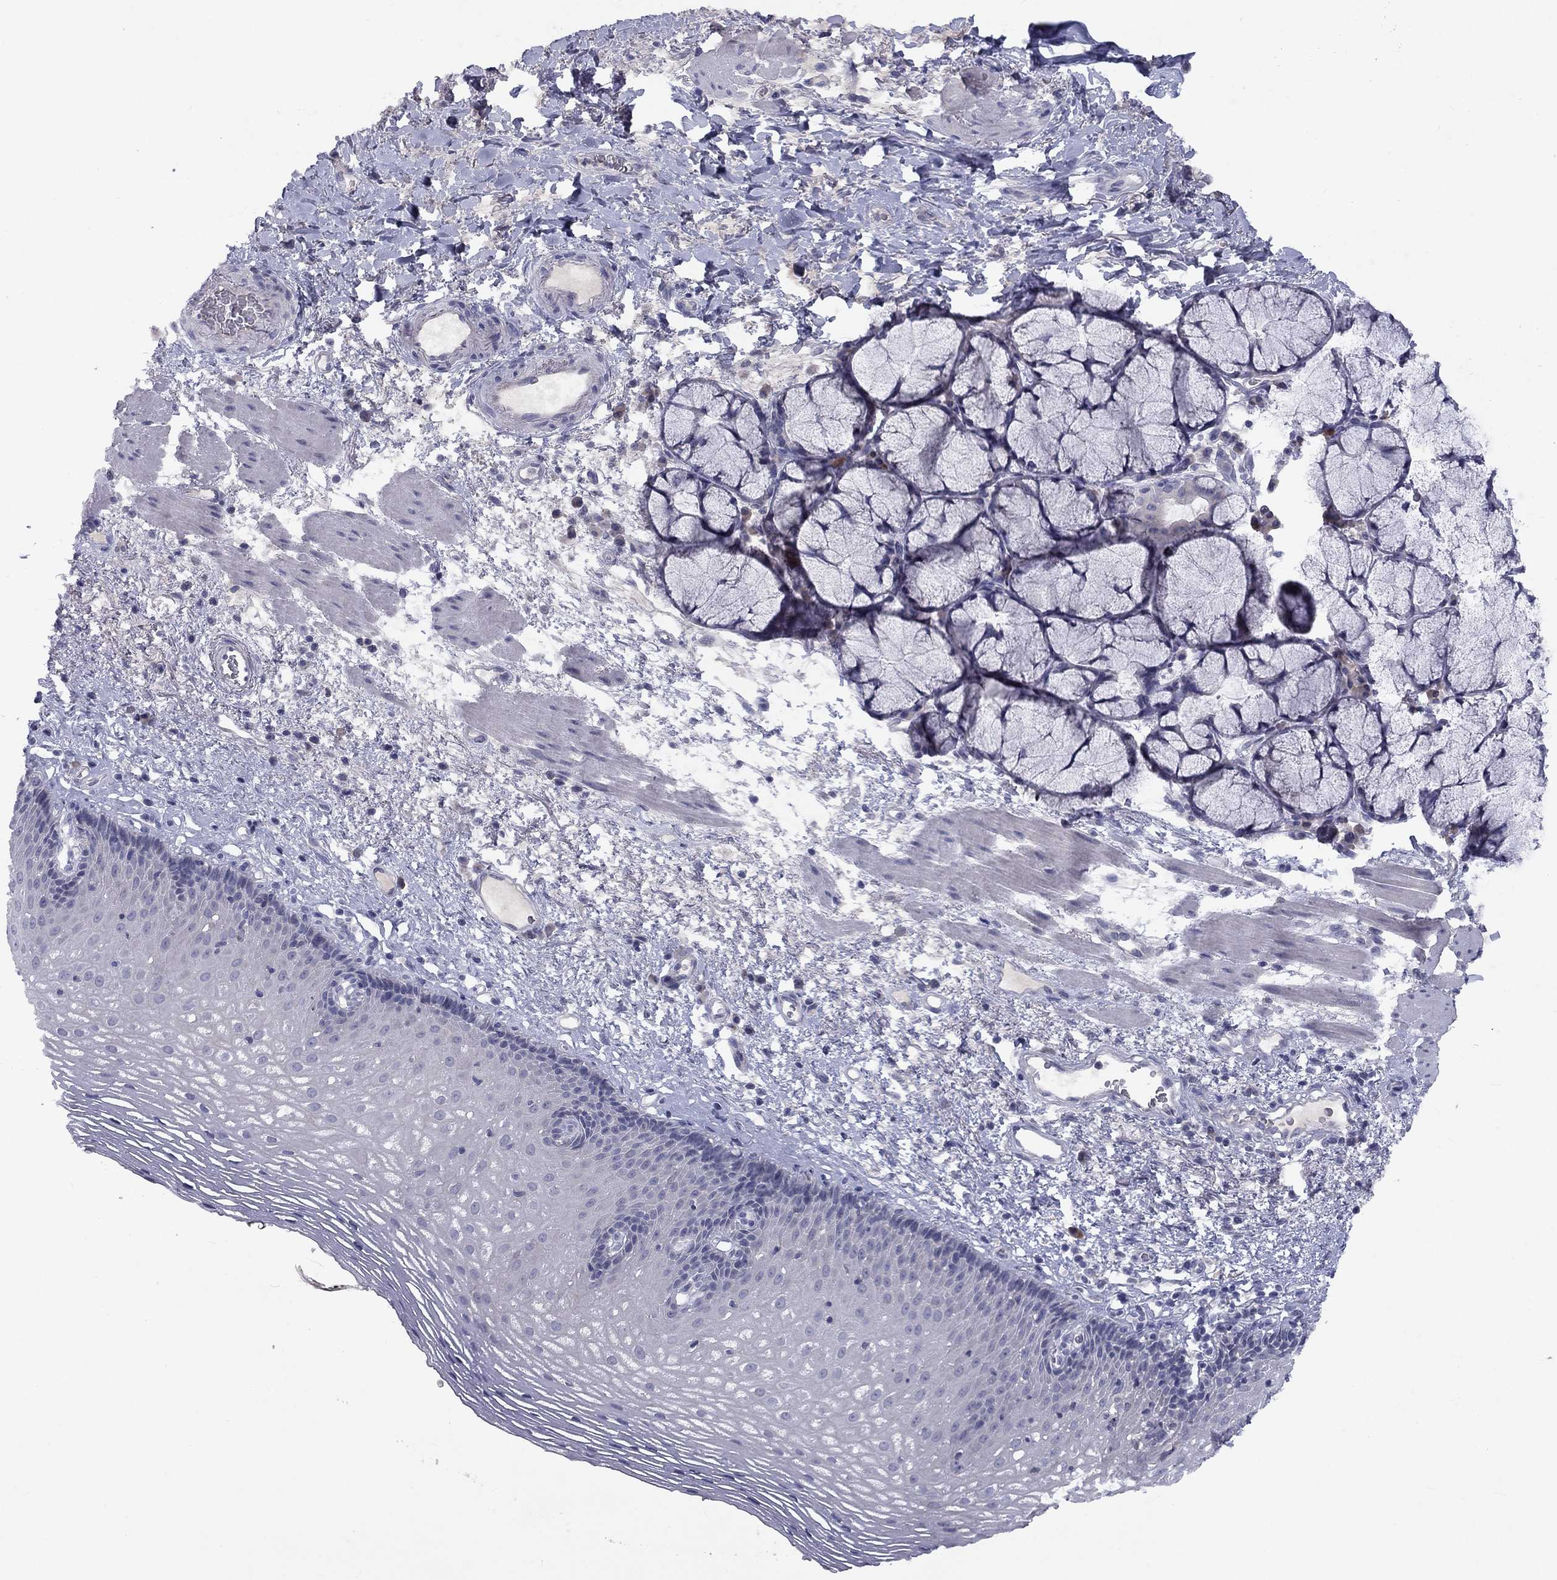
{"staining": {"intensity": "negative", "quantity": "none", "location": "none"}, "tissue": "esophagus", "cell_type": "Squamous epithelial cells", "image_type": "normal", "snomed": [{"axis": "morphology", "description": "Normal tissue, NOS"}, {"axis": "topography", "description": "Esophagus"}], "caption": "An immunohistochemistry (IHC) photomicrograph of unremarkable esophagus is shown. There is no staining in squamous epithelial cells of esophagus.", "gene": "CACNA1A", "patient": {"sex": "male", "age": 76}}